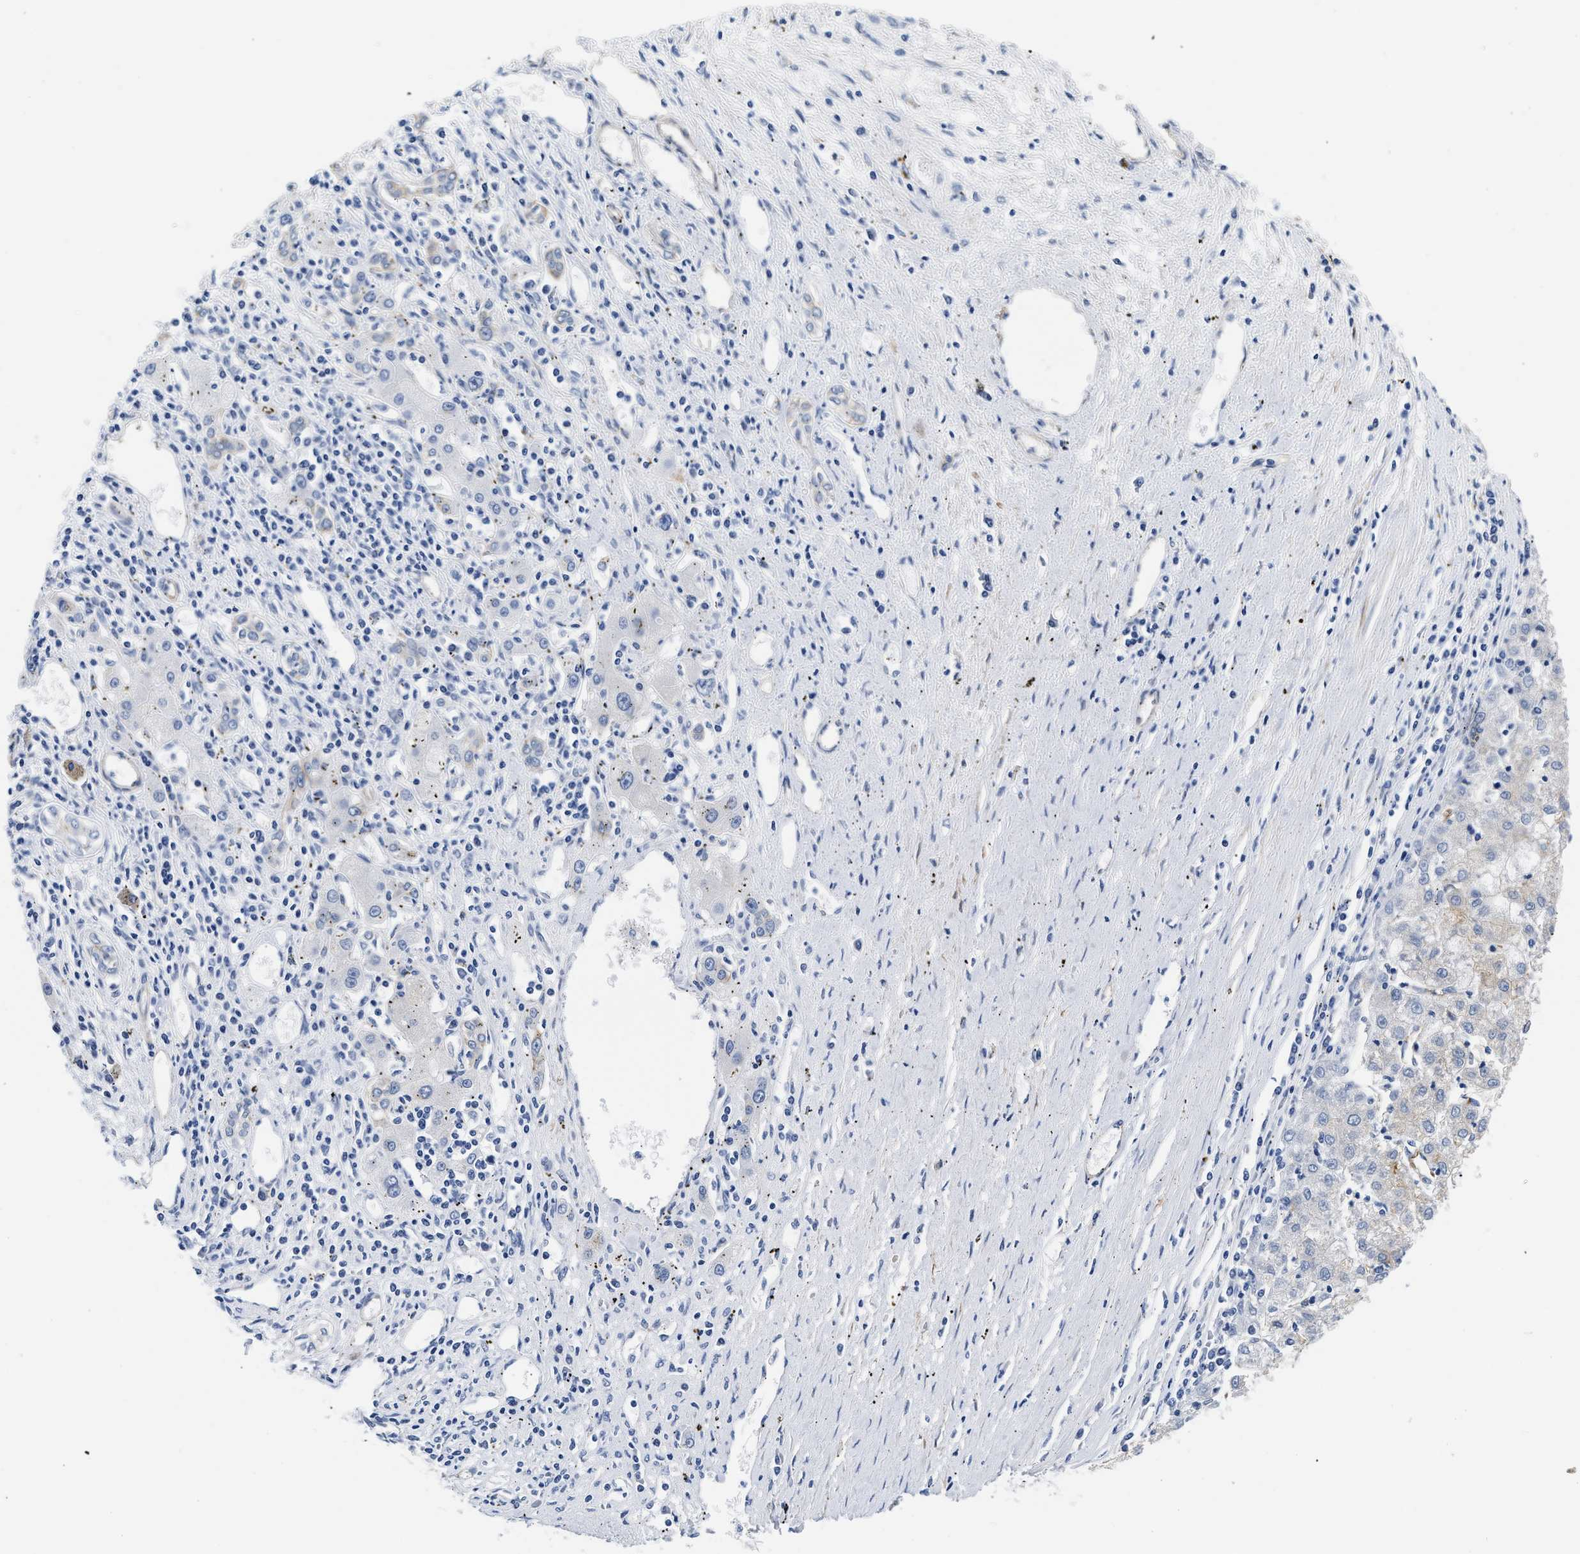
{"staining": {"intensity": "weak", "quantity": "25%-75%", "location": "cytoplasmic/membranous"}, "tissue": "liver cancer", "cell_type": "Tumor cells", "image_type": "cancer", "snomed": [{"axis": "morphology", "description": "Carcinoma, Hepatocellular, NOS"}, {"axis": "topography", "description": "Liver"}], "caption": "A micrograph of hepatocellular carcinoma (liver) stained for a protein displays weak cytoplasmic/membranous brown staining in tumor cells.", "gene": "TRIM29", "patient": {"sex": "male", "age": 72}}